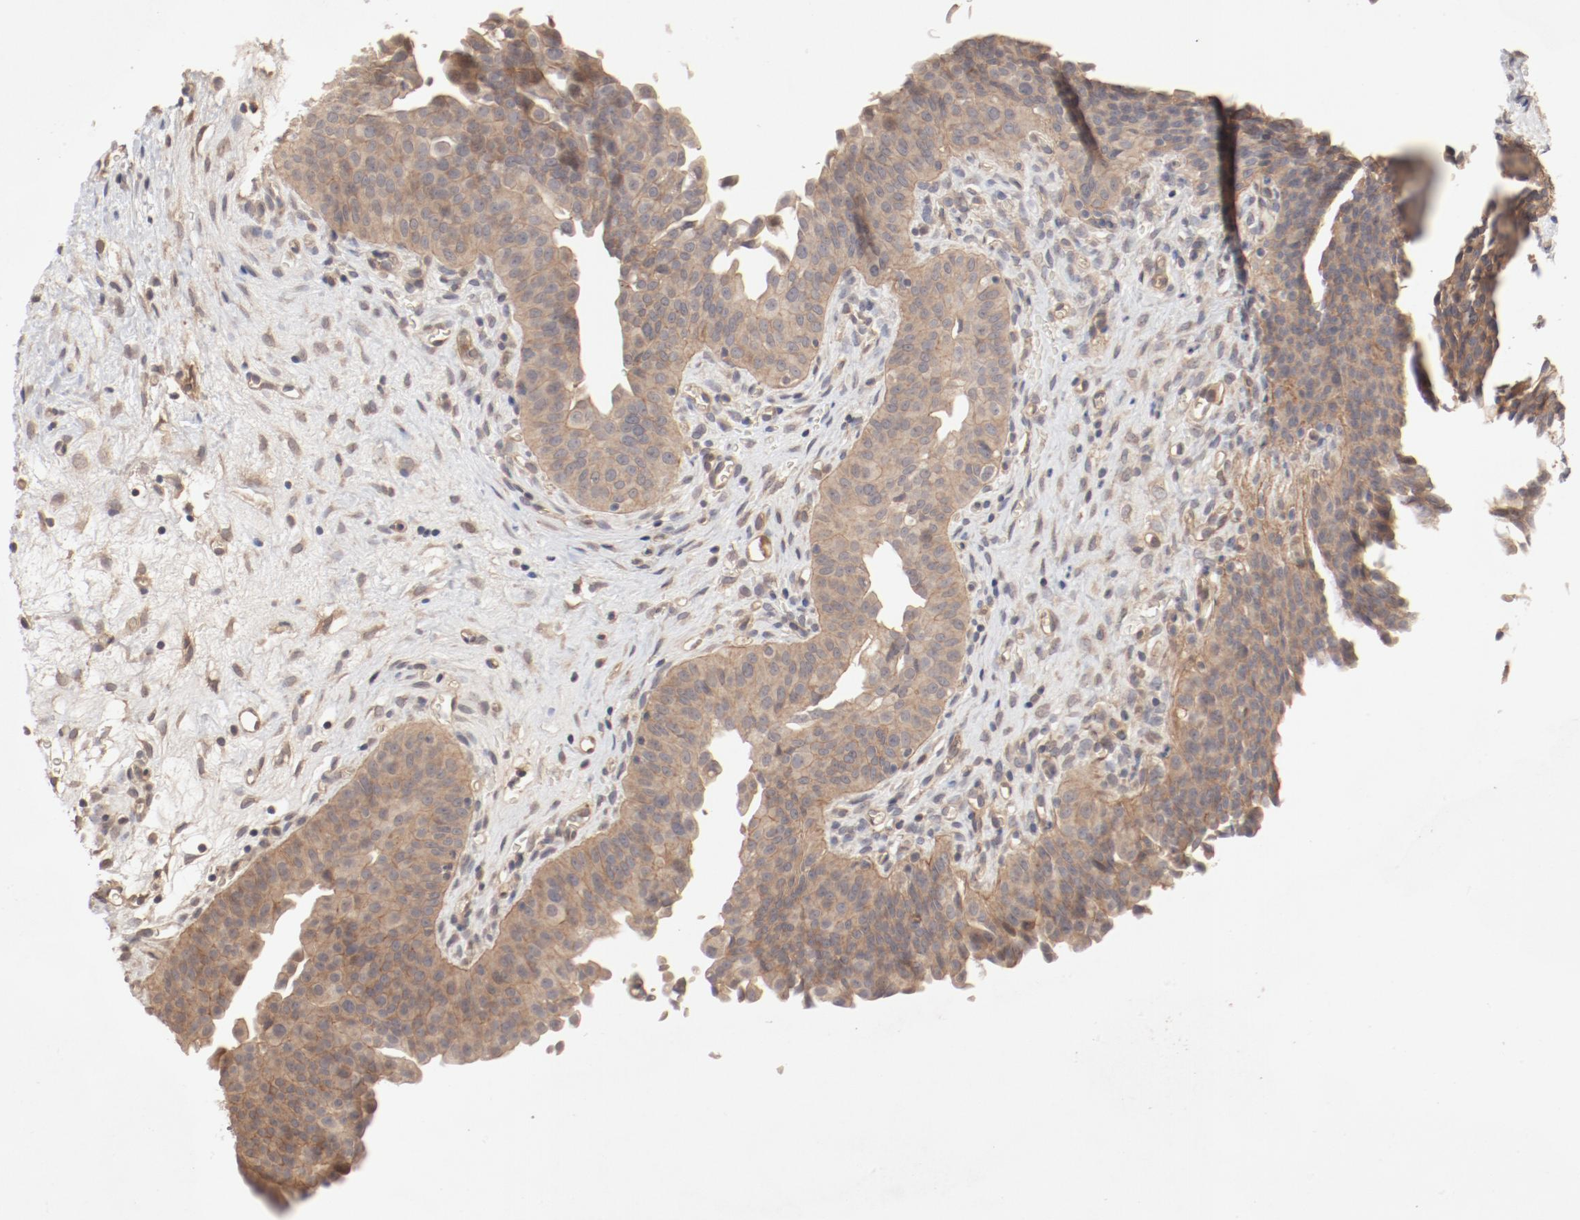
{"staining": {"intensity": "moderate", "quantity": ">75%", "location": "cytoplasmic/membranous"}, "tissue": "urinary bladder", "cell_type": "Urothelial cells", "image_type": "normal", "snomed": [{"axis": "morphology", "description": "Normal tissue, NOS"}, {"axis": "morphology", "description": "Dysplasia, NOS"}, {"axis": "topography", "description": "Urinary bladder"}], "caption": "Protein expression analysis of benign human urinary bladder reveals moderate cytoplasmic/membranous expression in about >75% of urothelial cells.", "gene": "IL3RA", "patient": {"sex": "male", "age": 35}}